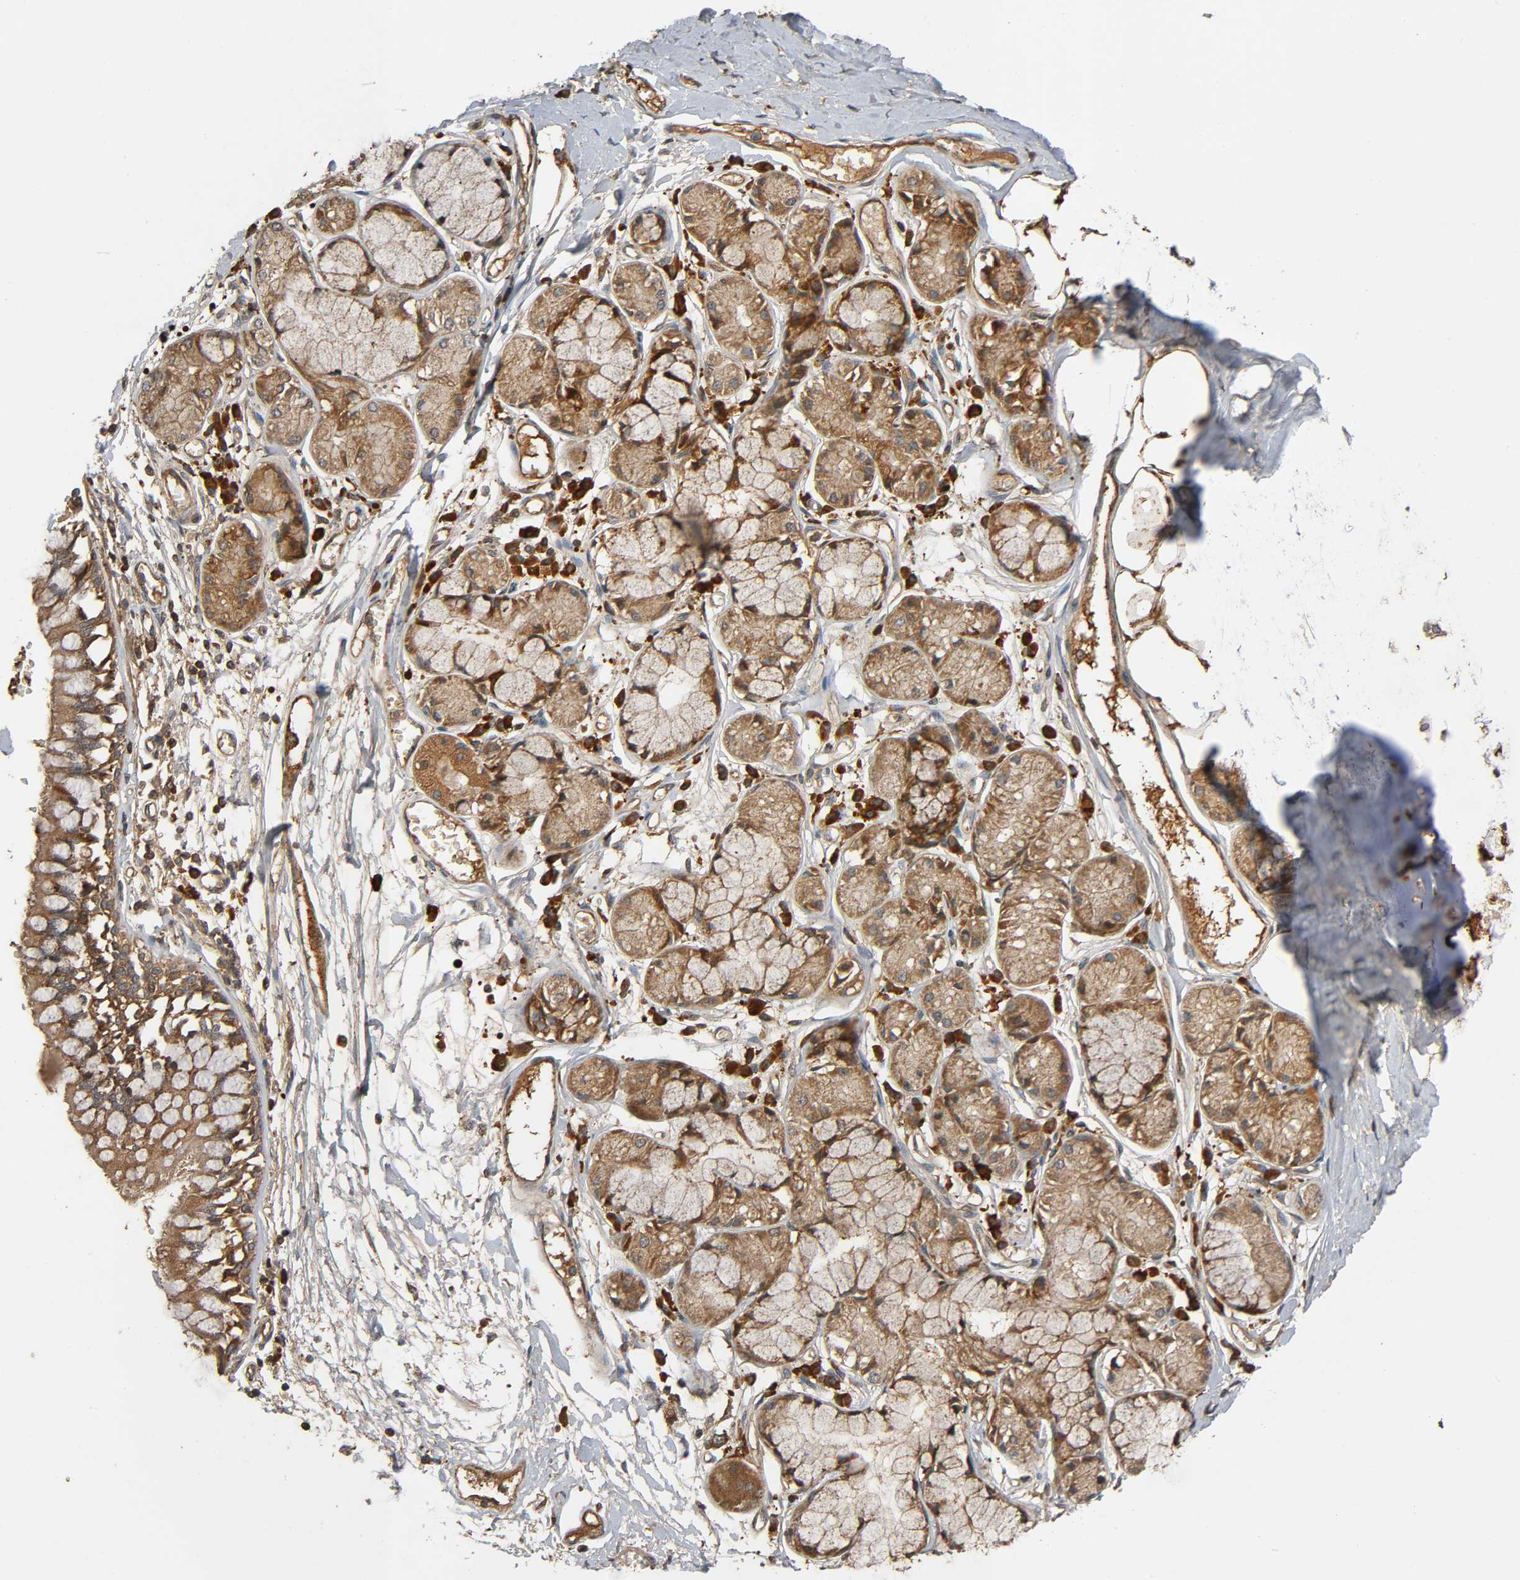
{"staining": {"intensity": "strong", "quantity": ">75%", "location": "cytoplasmic/membranous"}, "tissue": "bronchus", "cell_type": "Respiratory epithelial cells", "image_type": "normal", "snomed": [{"axis": "morphology", "description": "Normal tissue, NOS"}, {"axis": "topography", "description": "Bronchus"}, {"axis": "topography", "description": "Lung"}], "caption": "The image exhibits immunohistochemical staining of benign bronchus. There is strong cytoplasmic/membranous staining is seen in about >75% of respiratory epithelial cells. The staining was performed using DAB (3,3'-diaminobenzidine), with brown indicating positive protein expression. Nuclei are stained blue with hematoxylin.", "gene": "MAP3K8", "patient": {"sex": "female", "age": 56}}